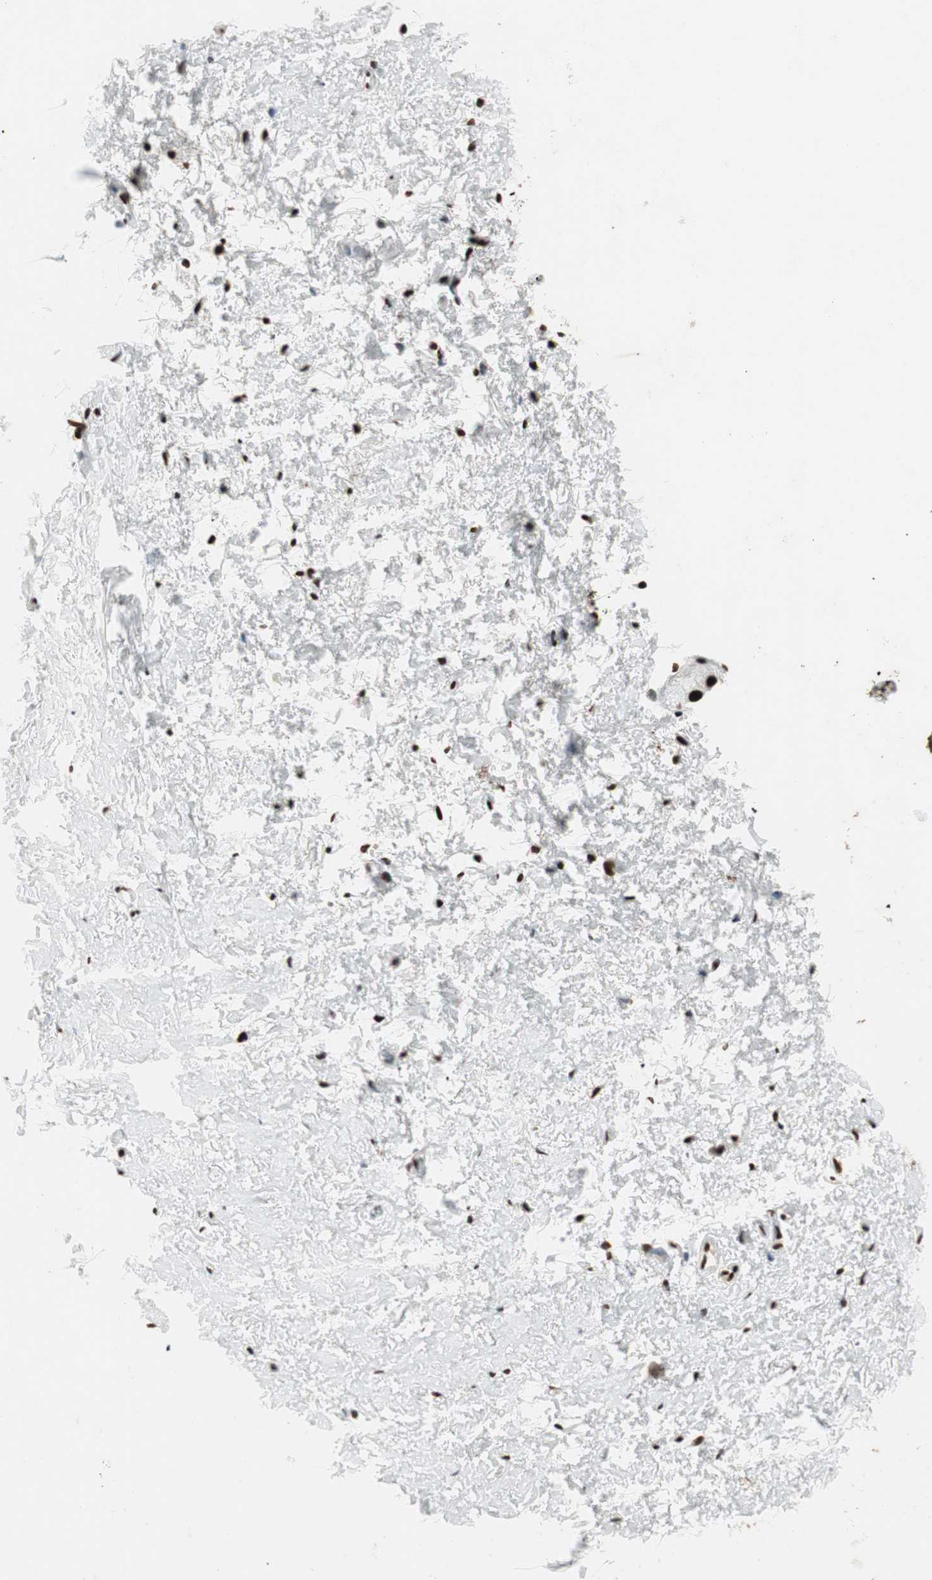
{"staining": {"intensity": "strong", "quantity": ">75%", "location": "nuclear"}, "tissue": "adipose tissue", "cell_type": "Adipocytes", "image_type": "normal", "snomed": [{"axis": "morphology", "description": "Normal tissue, NOS"}, {"axis": "topography", "description": "Soft tissue"}, {"axis": "topography", "description": "Peripheral nerve tissue"}], "caption": "An IHC image of normal tissue is shown. Protein staining in brown highlights strong nuclear positivity in adipose tissue within adipocytes. (Stains: DAB in brown, nuclei in blue, Microscopy: brightfield microscopy at high magnification).", "gene": "PSME3", "patient": {"sex": "female", "age": 71}}